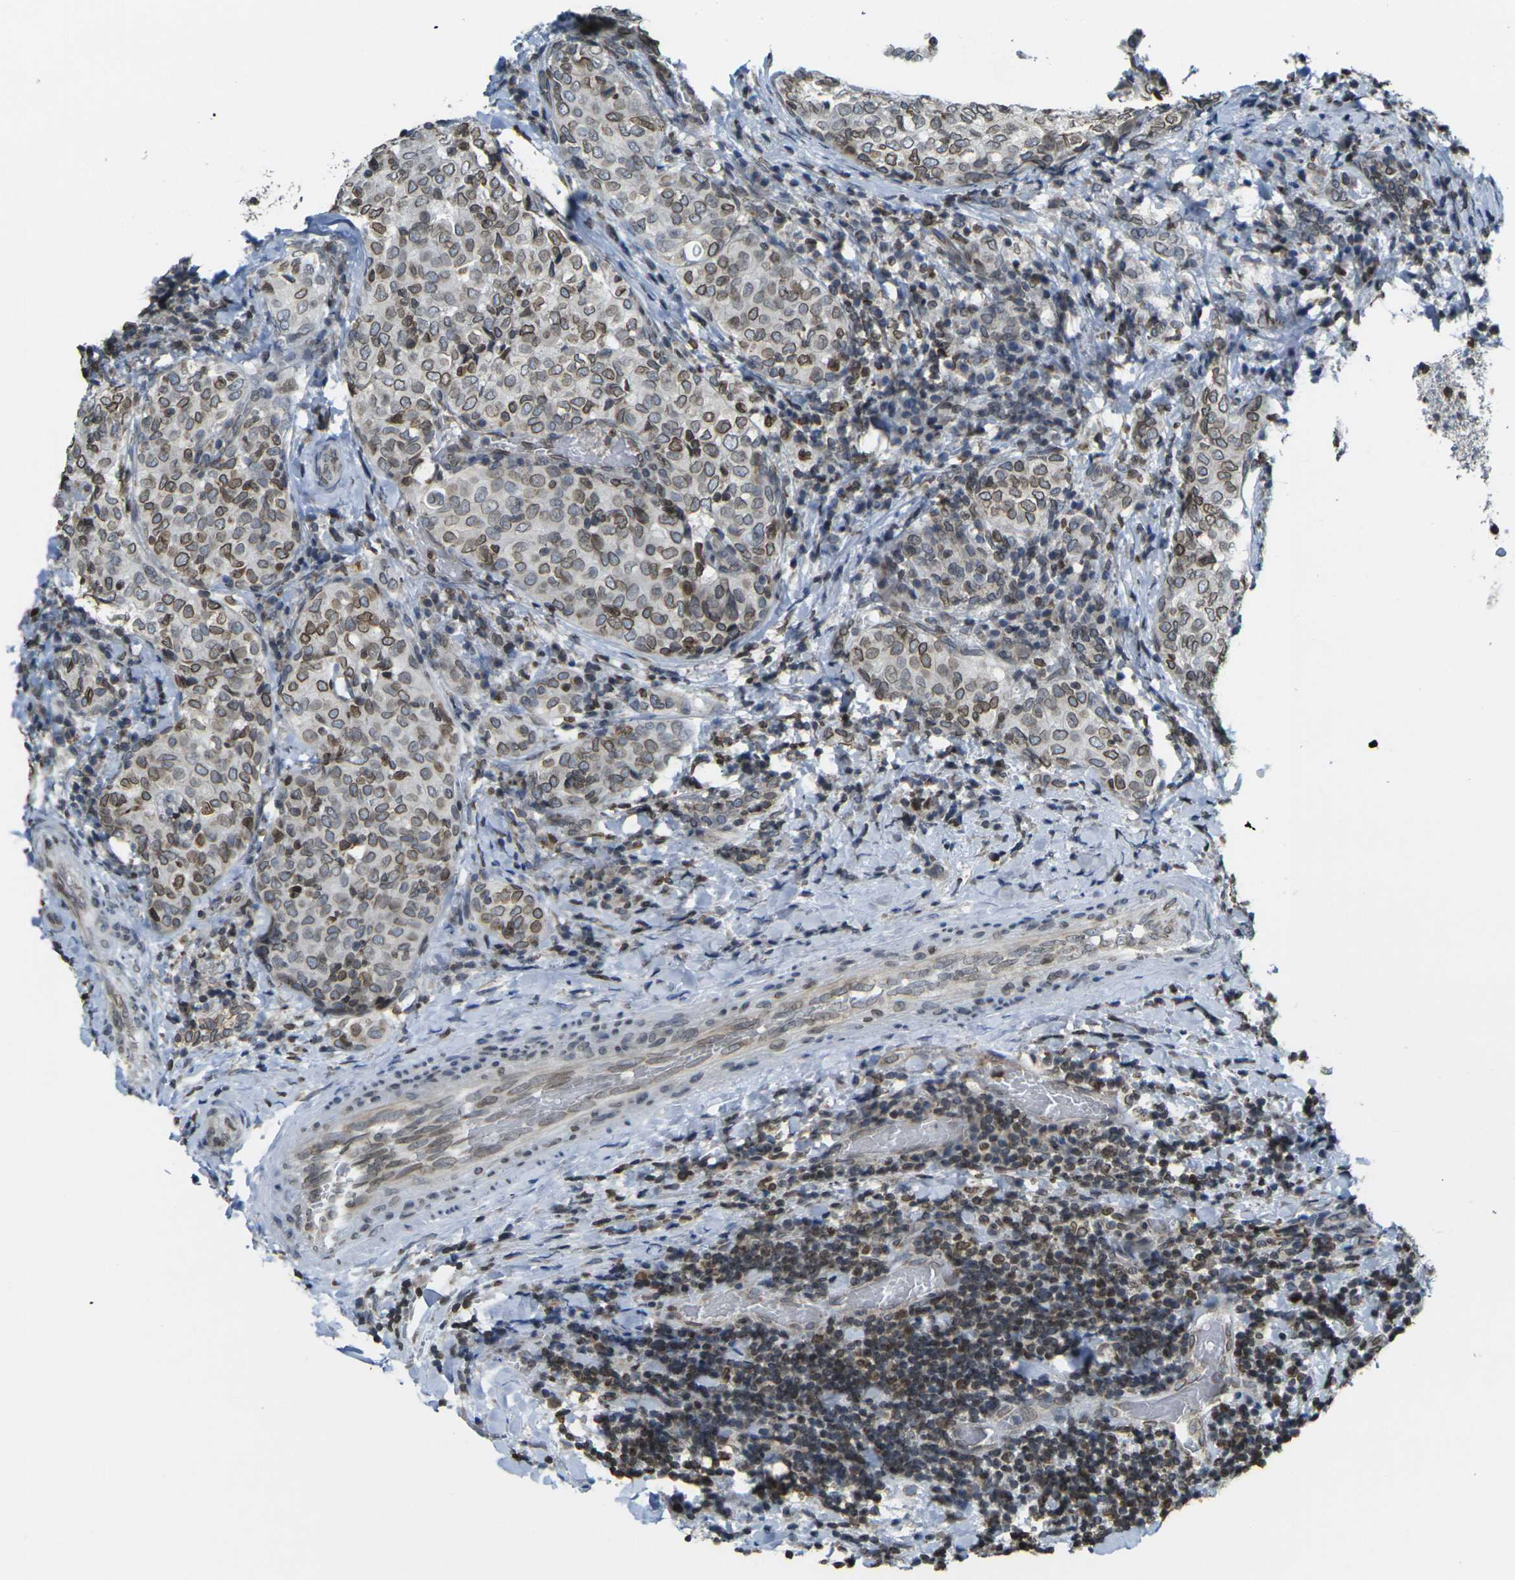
{"staining": {"intensity": "moderate", "quantity": ">75%", "location": "cytoplasmic/membranous,nuclear"}, "tissue": "thyroid cancer", "cell_type": "Tumor cells", "image_type": "cancer", "snomed": [{"axis": "morphology", "description": "Normal tissue, NOS"}, {"axis": "morphology", "description": "Papillary adenocarcinoma, NOS"}, {"axis": "topography", "description": "Thyroid gland"}], "caption": "There is medium levels of moderate cytoplasmic/membranous and nuclear expression in tumor cells of thyroid cancer, as demonstrated by immunohistochemical staining (brown color).", "gene": "BRDT", "patient": {"sex": "female", "age": 30}}